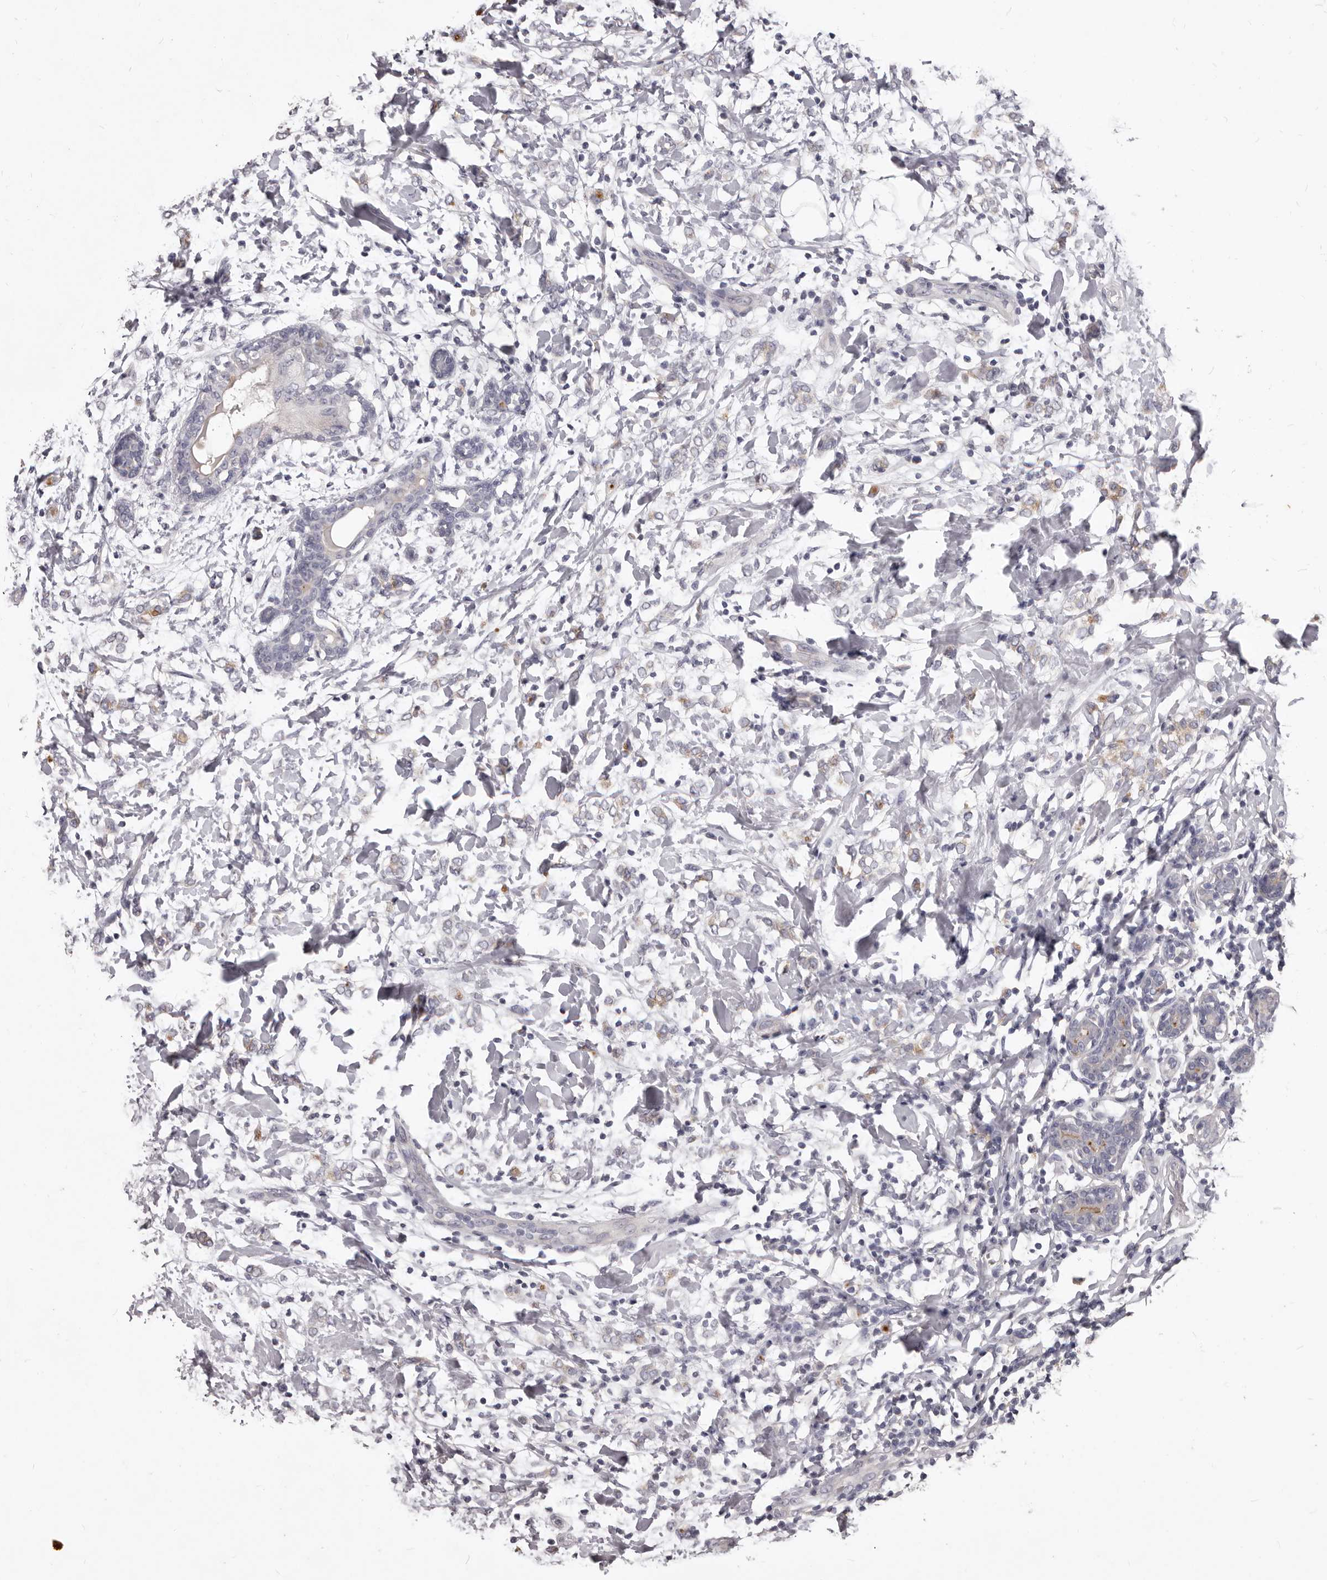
{"staining": {"intensity": "moderate", "quantity": "<25%", "location": "cytoplasmic/membranous"}, "tissue": "breast cancer", "cell_type": "Tumor cells", "image_type": "cancer", "snomed": [{"axis": "morphology", "description": "Normal tissue, NOS"}, {"axis": "morphology", "description": "Lobular carcinoma"}, {"axis": "topography", "description": "Breast"}], "caption": "Human lobular carcinoma (breast) stained for a protein (brown) exhibits moderate cytoplasmic/membranous positive positivity in about <25% of tumor cells.", "gene": "GPRC5C", "patient": {"sex": "female", "age": 47}}